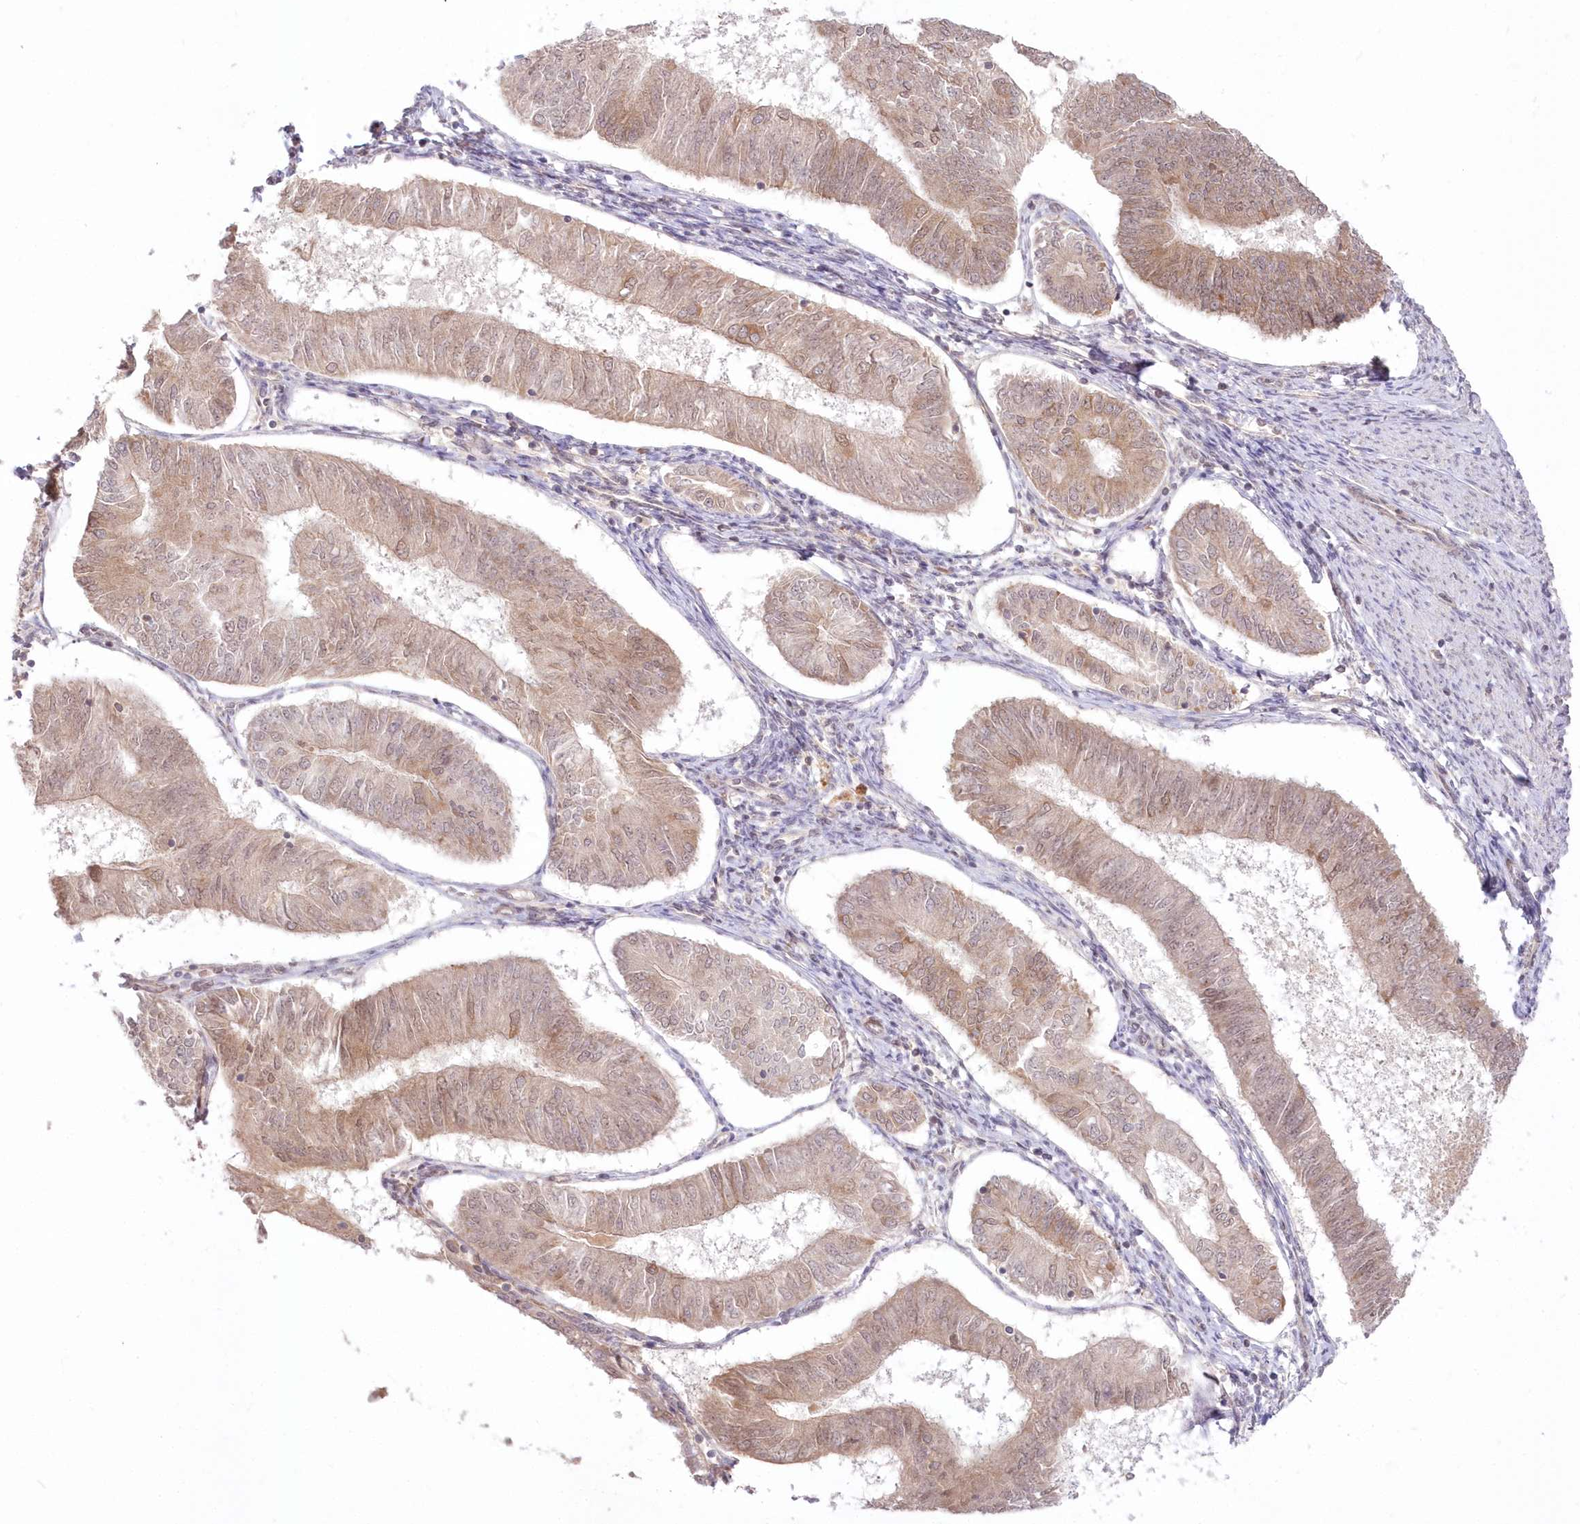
{"staining": {"intensity": "weak", "quantity": ">75%", "location": "cytoplasmic/membranous"}, "tissue": "endometrial cancer", "cell_type": "Tumor cells", "image_type": "cancer", "snomed": [{"axis": "morphology", "description": "Adenocarcinoma, NOS"}, {"axis": "topography", "description": "Endometrium"}], "caption": "Tumor cells show weak cytoplasmic/membranous positivity in about >75% of cells in endometrial cancer.", "gene": "MTMR3", "patient": {"sex": "female", "age": 58}}